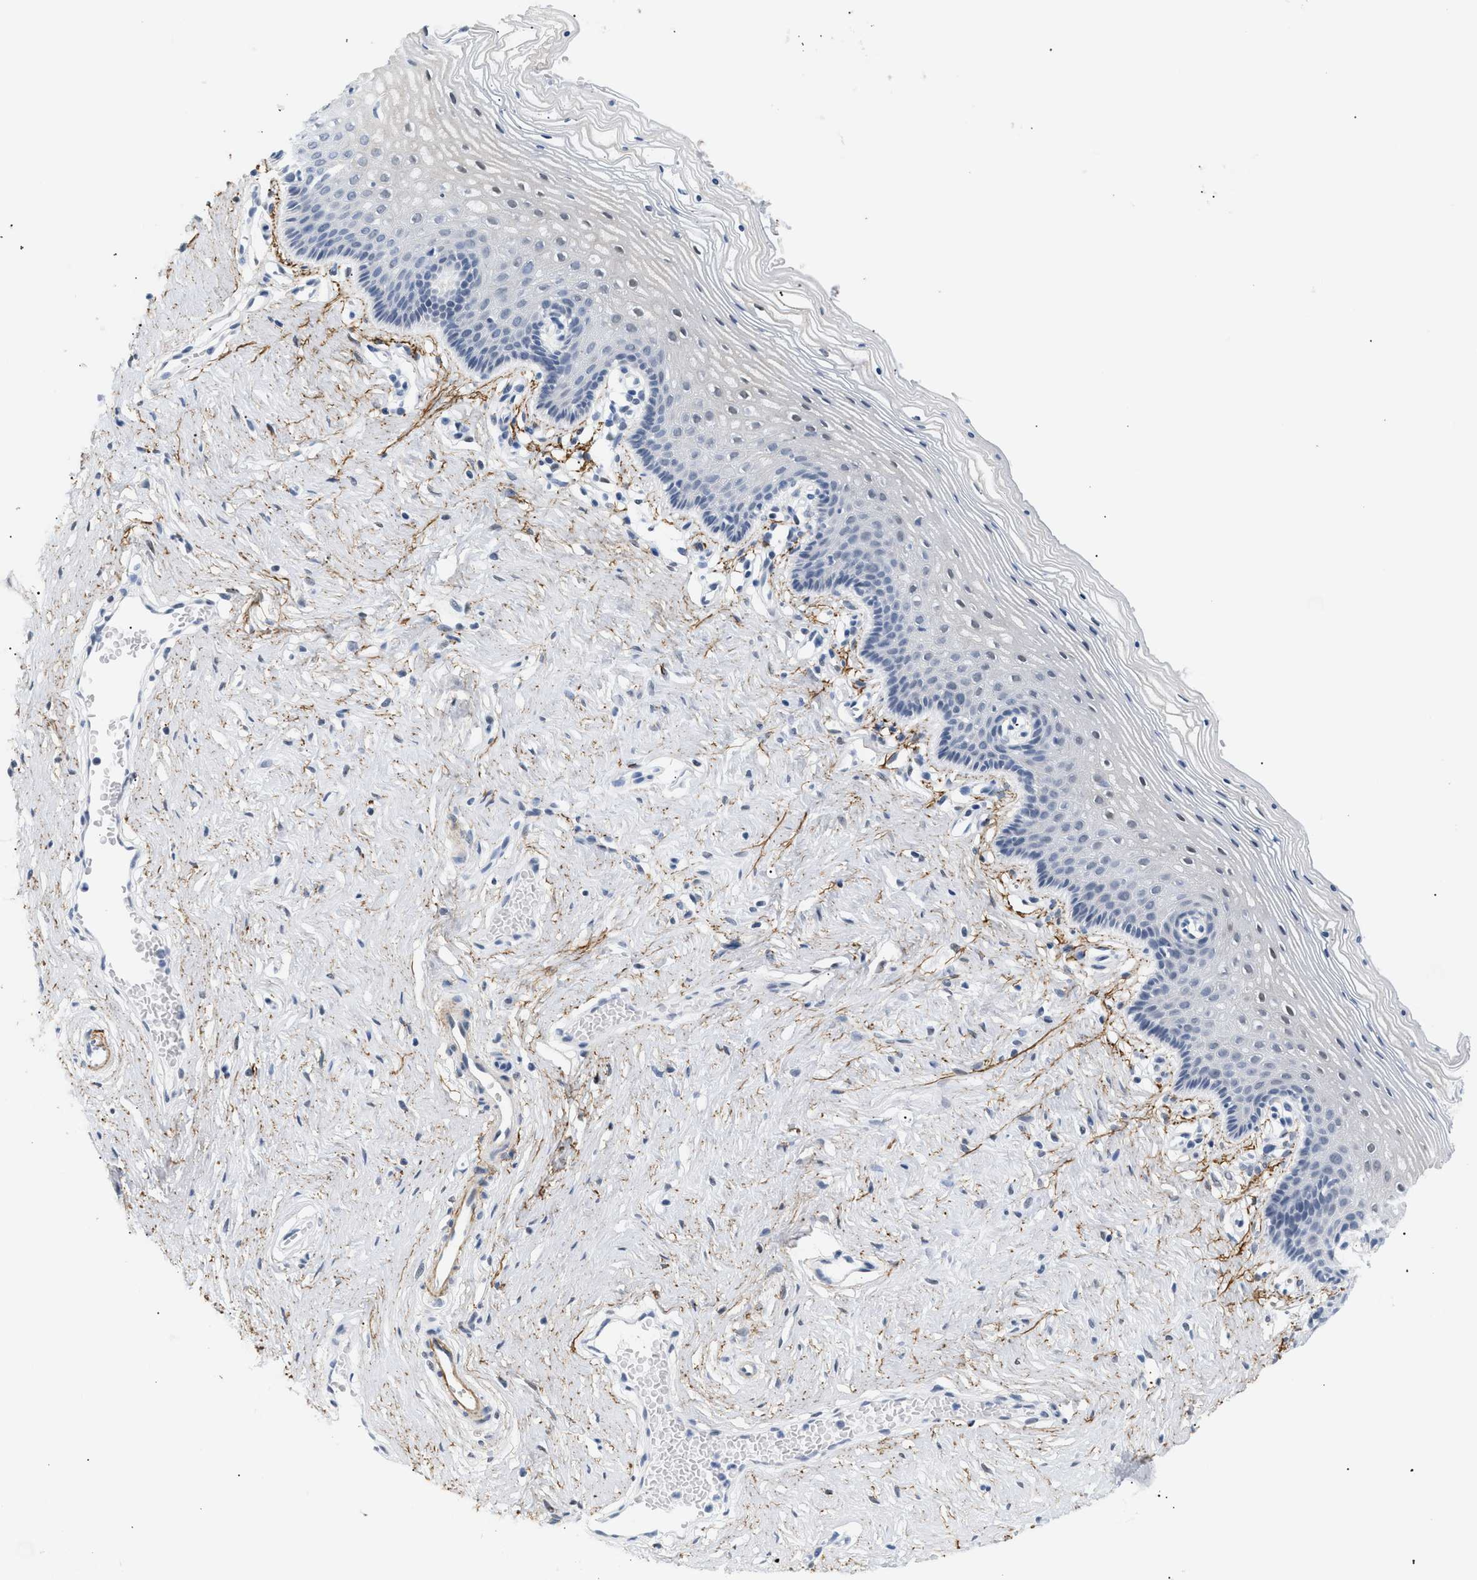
{"staining": {"intensity": "negative", "quantity": "none", "location": "none"}, "tissue": "vagina", "cell_type": "Squamous epithelial cells", "image_type": "normal", "snomed": [{"axis": "morphology", "description": "Normal tissue, NOS"}, {"axis": "topography", "description": "Vagina"}], "caption": "Immunohistochemistry of normal human vagina displays no expression in squamous epithelial cells.", "gene": "ELN", "patient": {"sex": "female", "age": 32}}